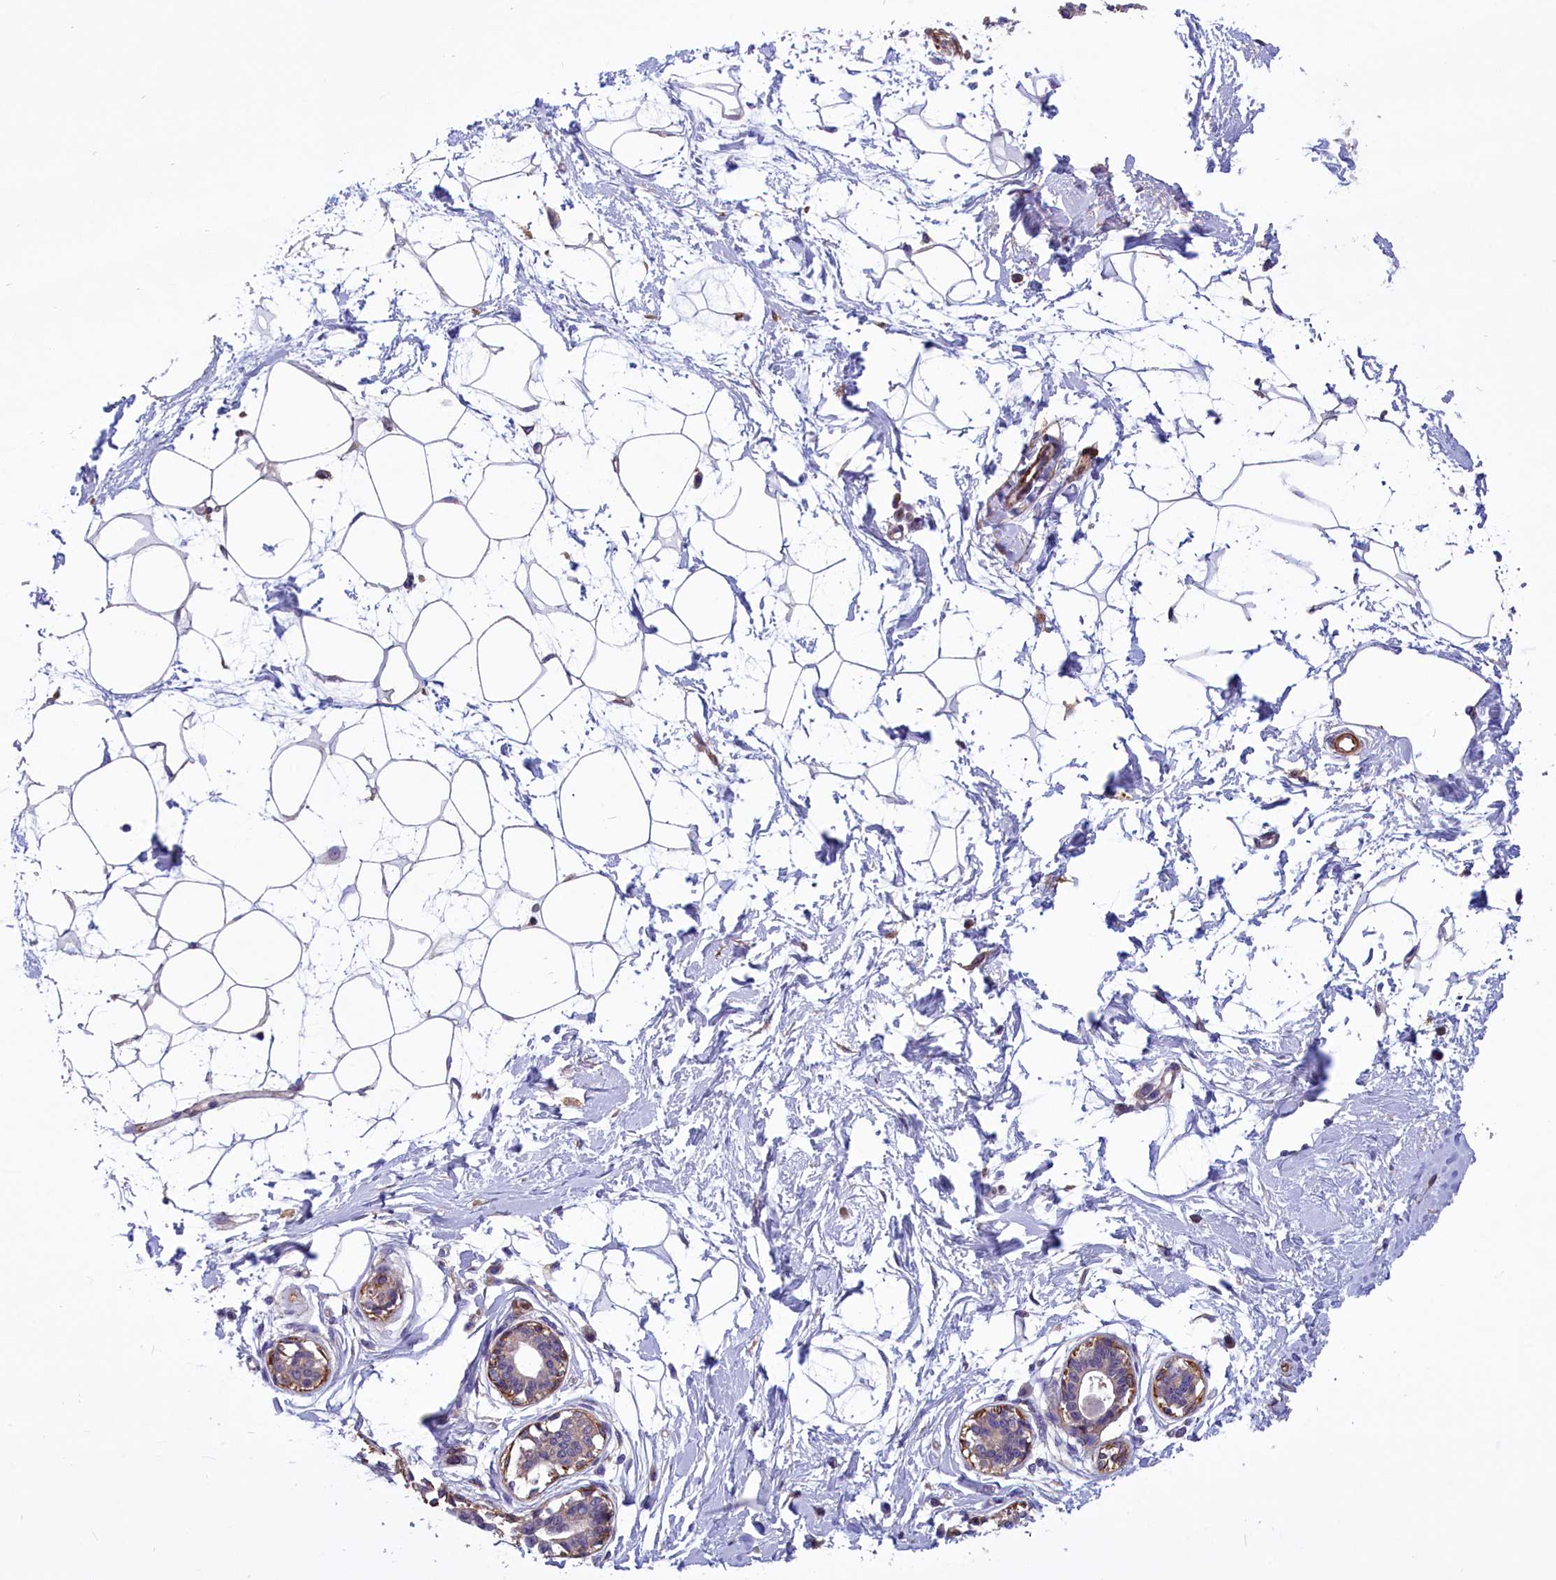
{"staining": {"intensity": "negative", "quantity": "none", "location": "none"}, "tissue": "breast", "cell_type": "Adipocytes", "image_type": "normal", "snomed": [{"axis": "morphology", "description": "Normal tissue, NOS"}, {"axis": "topography", "description": "Breast"}], "caption": "A histopathology image of human breast is negative for staining in adipocytes.", "gene": "AMDHD2", "patient": {"sex": "female", "age": 45}}